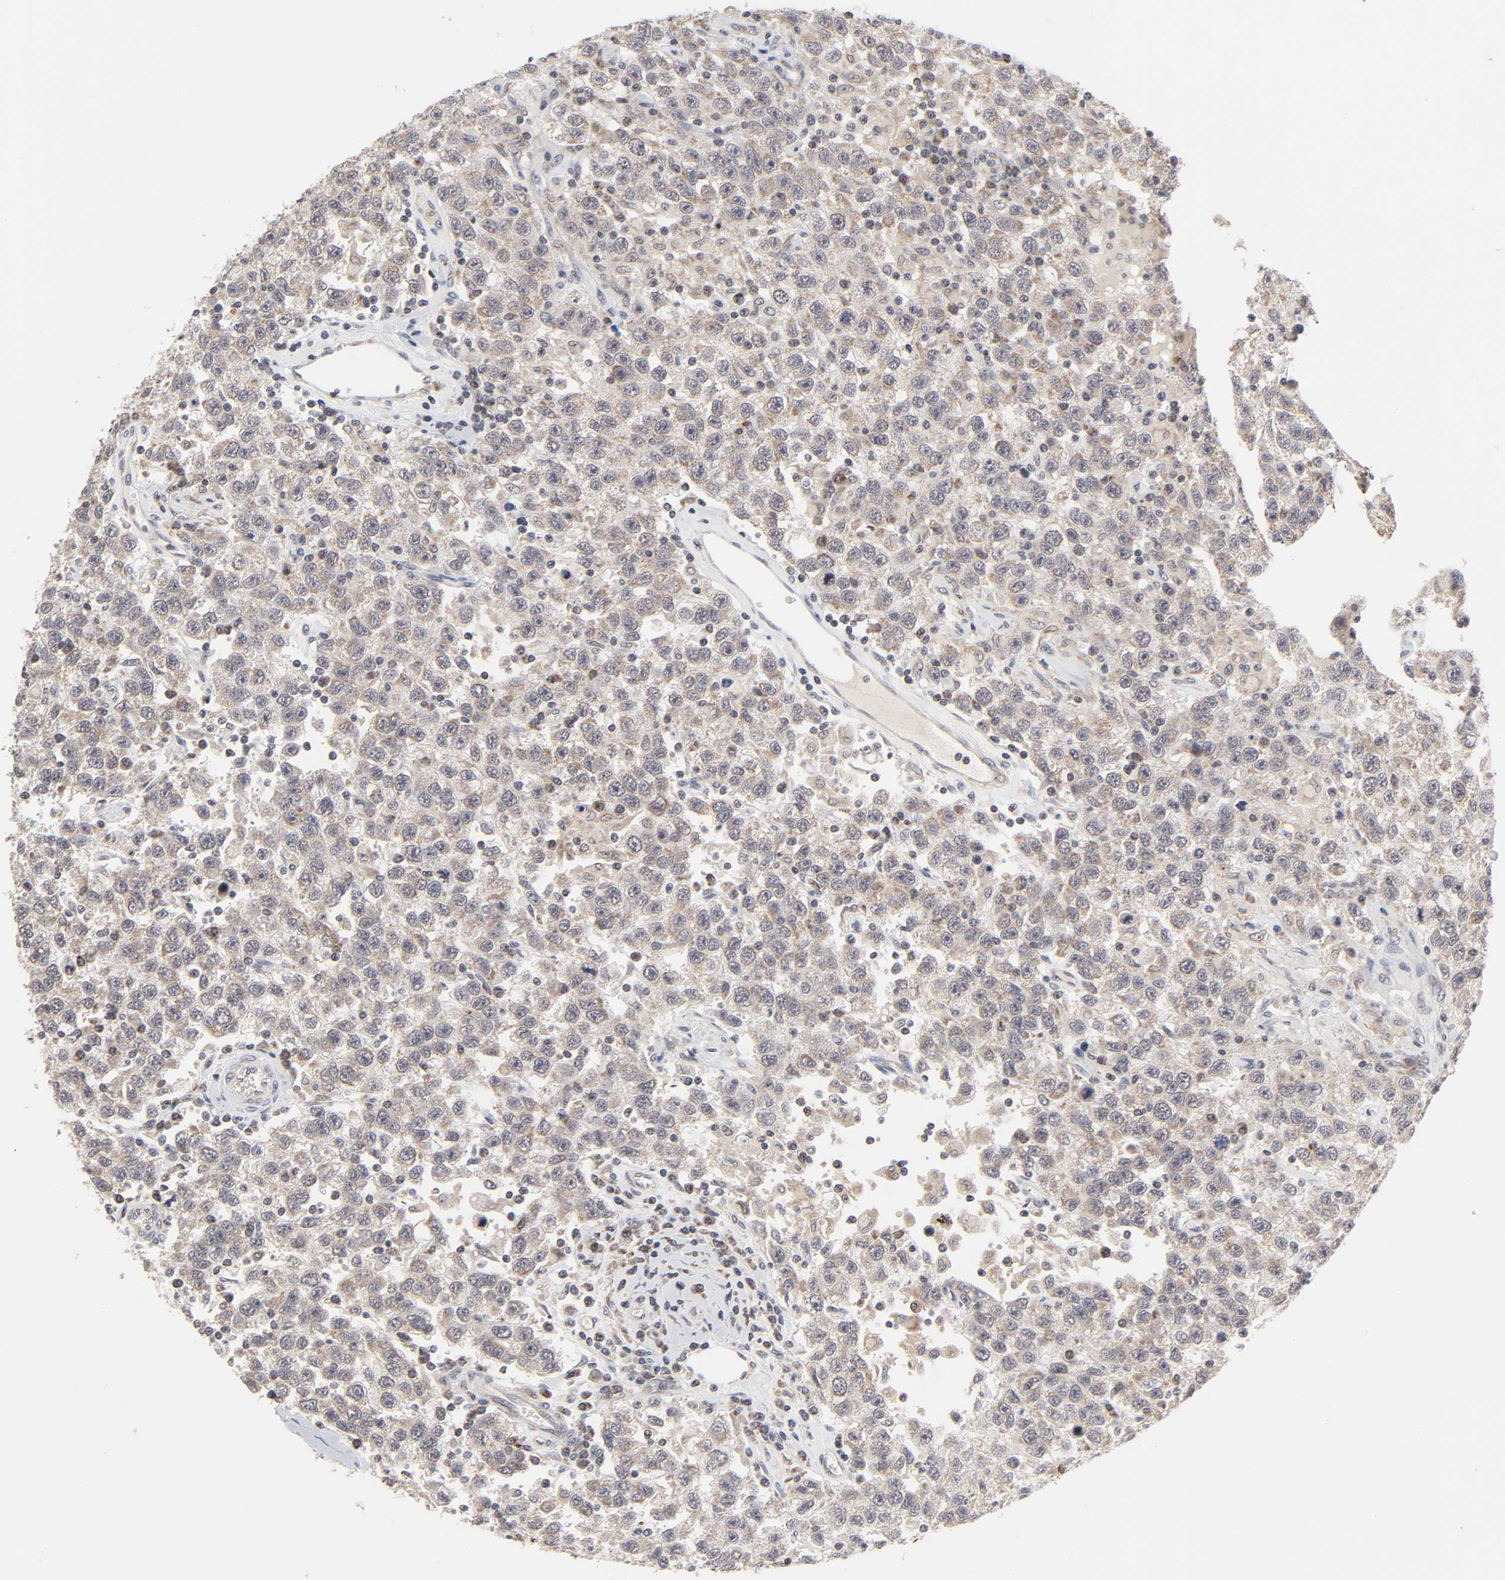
{"staining": {"intensity": "moderate", "quantity": ">75%", "location": "cytoplasmic/membranous"}, "tissue": "testis cancer", "cell_type": "Tumor cells", "image_type": "cancer", "snomed": [{"axis": "morphology", "description": "Seminoma, NOS"}, {"axis": "topography", "description": "Testis"}], "caption": "Immunohistochemical staining of human testis cancer reveals medium levels of moderate cytoplasmic/membranous positivity in about >75% of tumor cells. (Brightfield microscopy of DAB IHC at high magnification).", "gene": "AUH", "patient": {"sex": "male", "age": 41}}